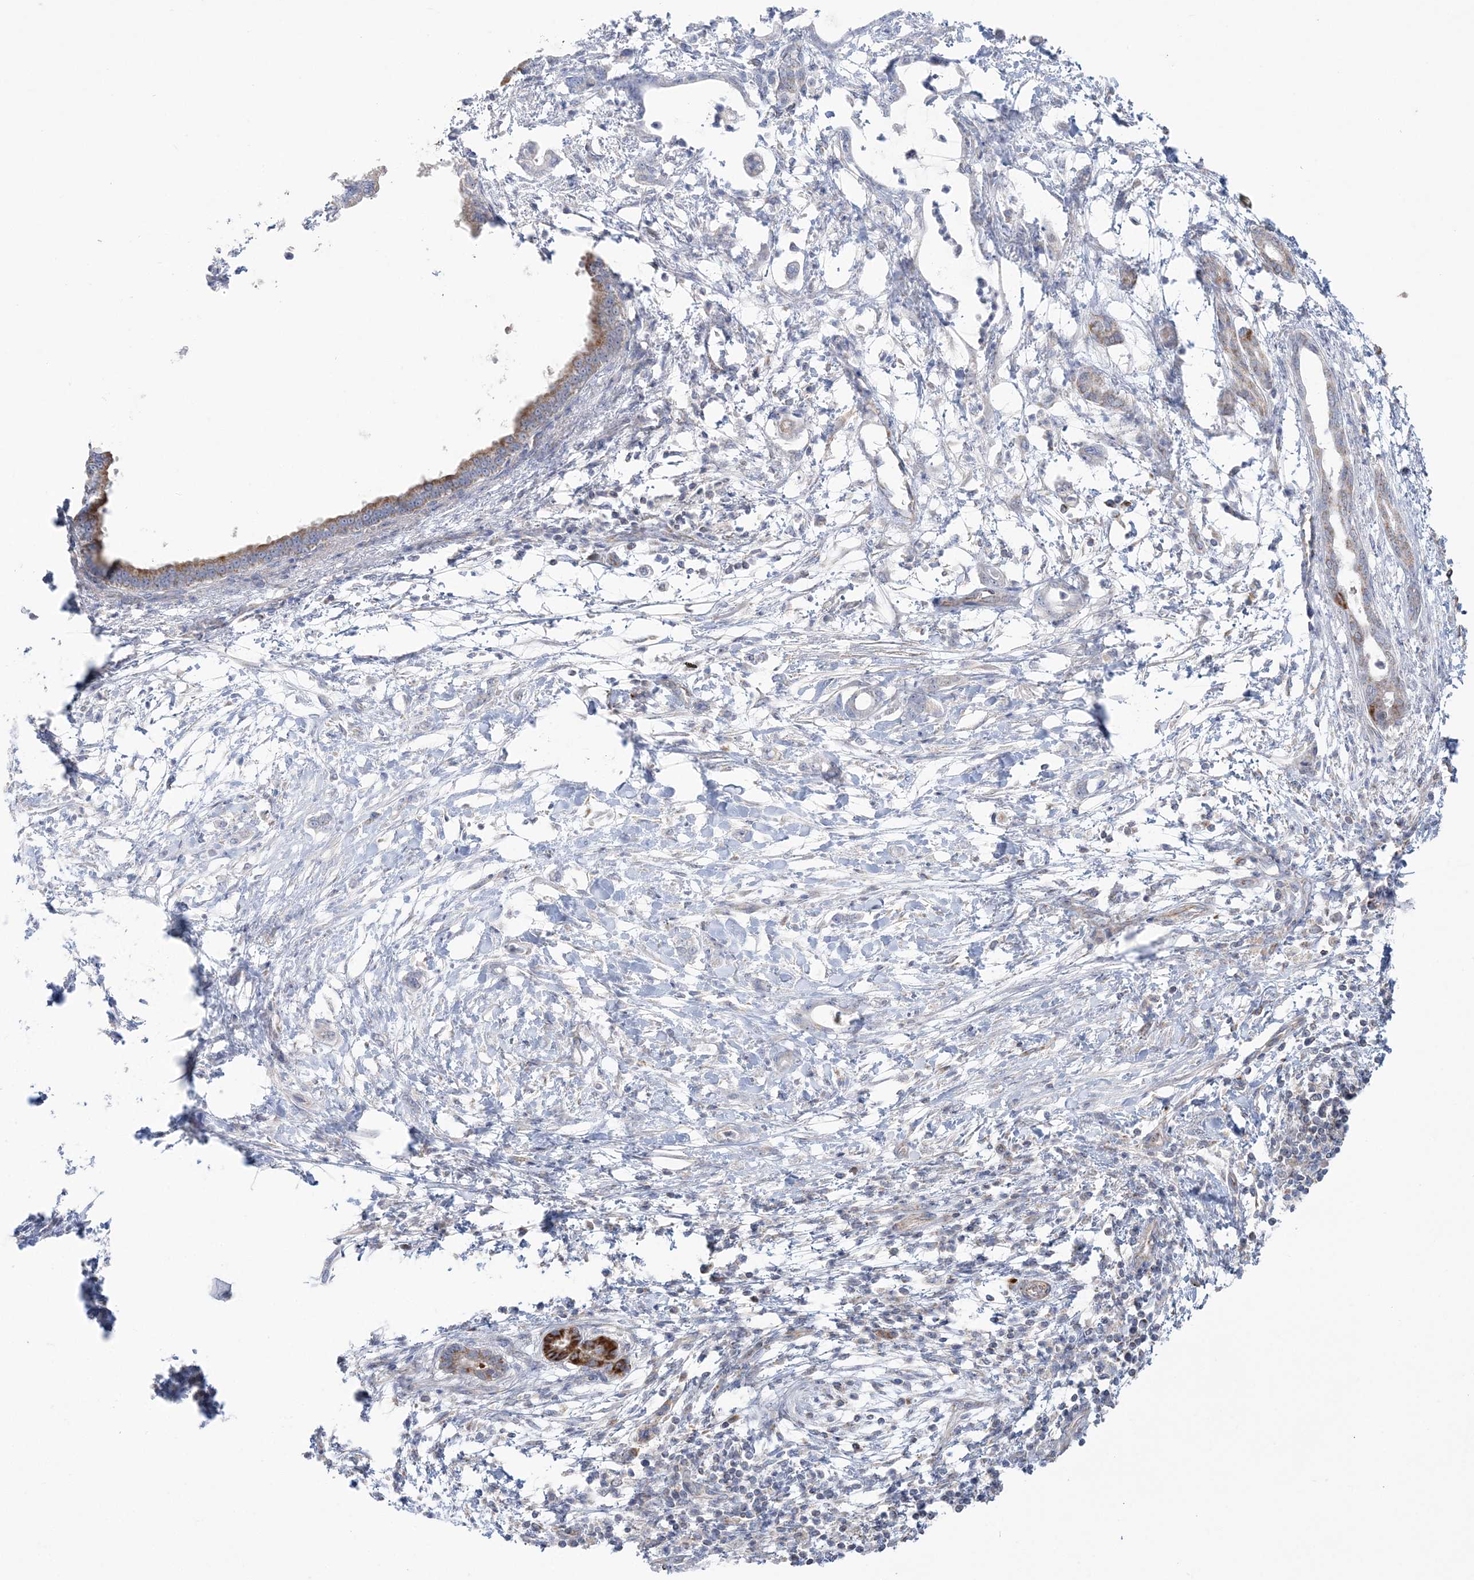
{"staining": {"intensity": "moderate", "quantity": "25%-75%", "location": "cytoplasmic/membranous"}, "tissue": "pancreatic cancer", "cell_type": "Tumor cells", "image_type": "cancer", "snomed": [{"axis": "morphology", "description": "Adenocarcinoma, NOS"}, {"axis": "topography", "description": "Pancreas"}], "caption": "A brown stain shows moderate cytoplasmic/membranous staining of a protein in pancreatic adenocarcinoma tumor cells.", "gene": "SCLT1", "patient": {"sex": "female", "age": 55}}